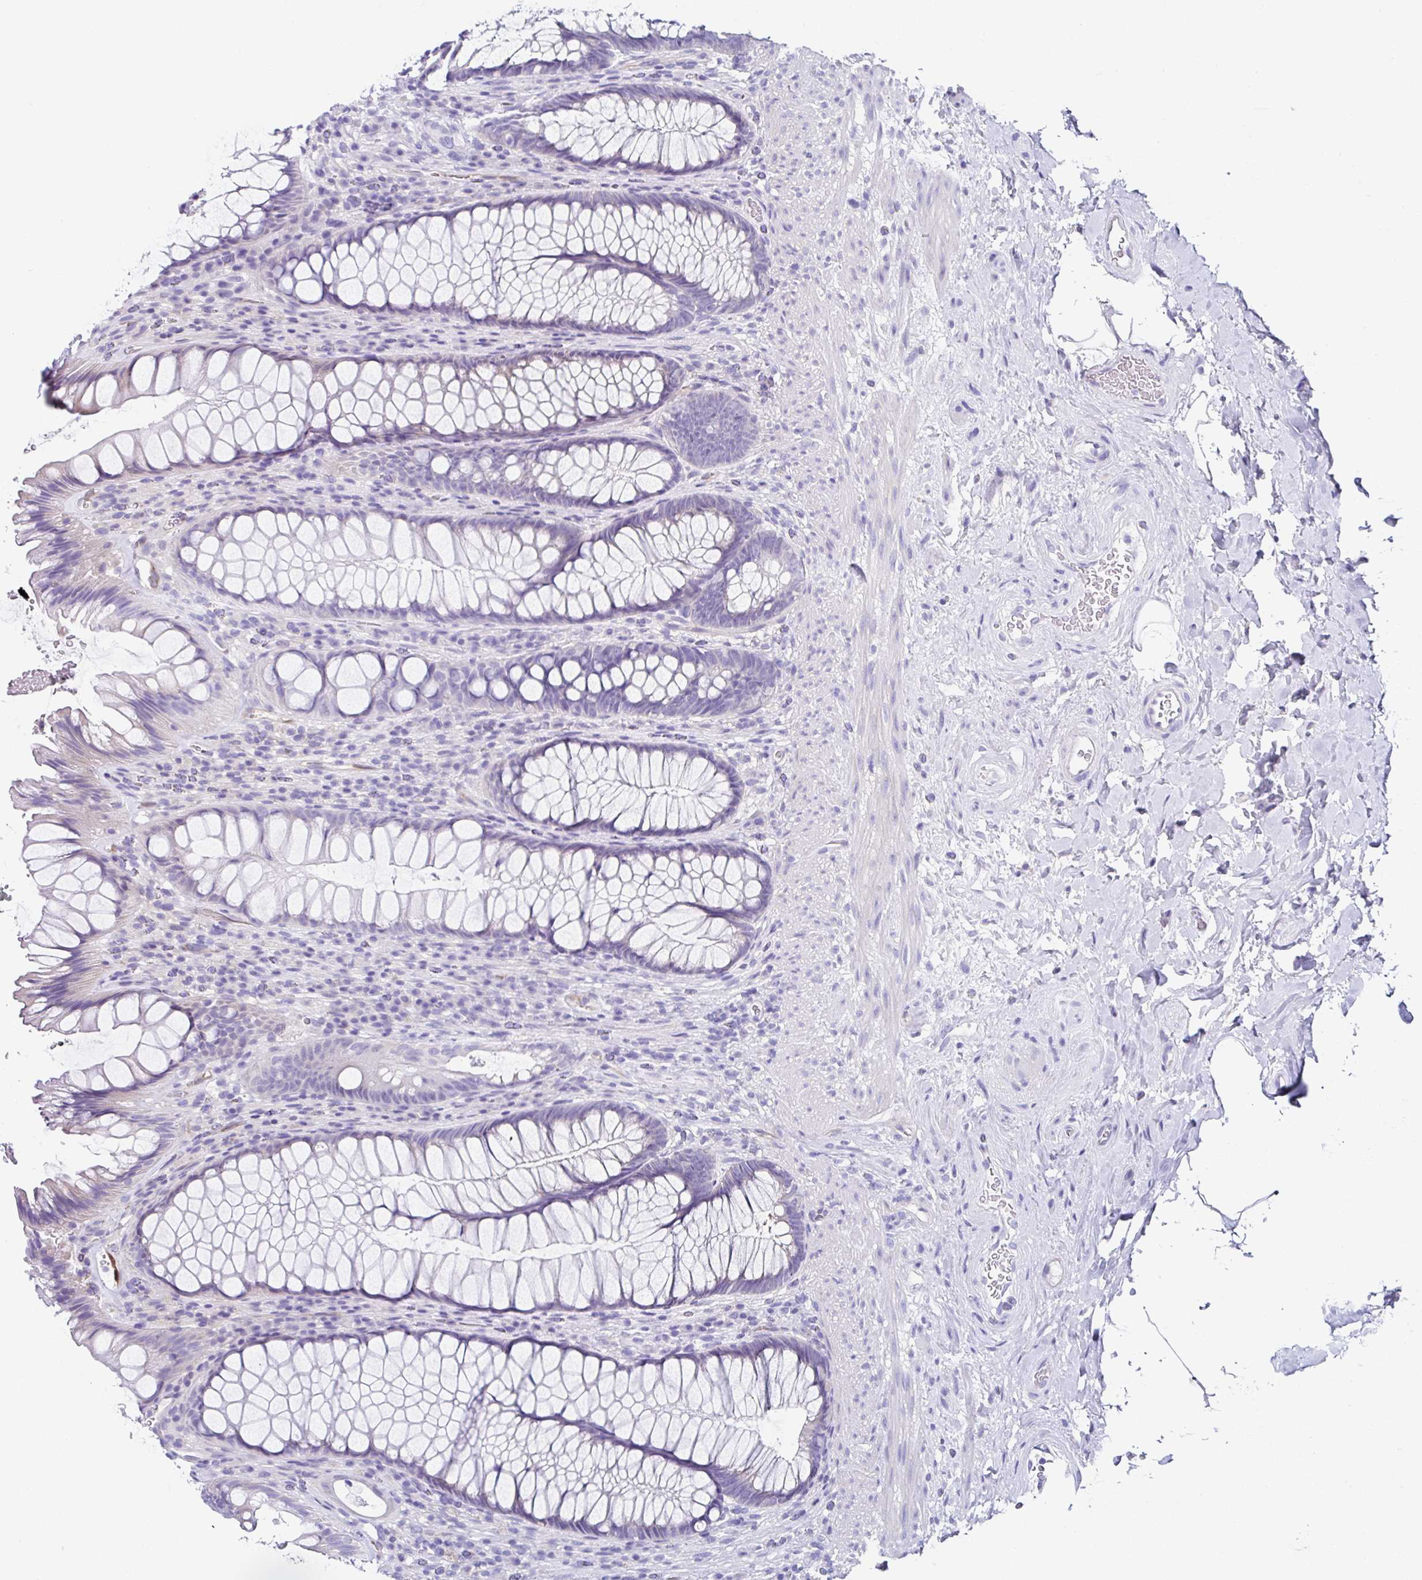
{"staining": {"intensity": "negative", "quantity": "none", "location": "none"}, "tissue": "rectum", "cell_type": "Glandular cells", "image_type": "normal", "snomed": [{"axis": "morphology", "description": "Normal tissue, NOS"}, {"axis": "topography", "description": "Rectum"}], "caption": "Protein analysis of normal rectum reveals no significant staining in glandular cells.", "gene": "UGT3A1", "patient": {"sex": "male", "age": 53}}